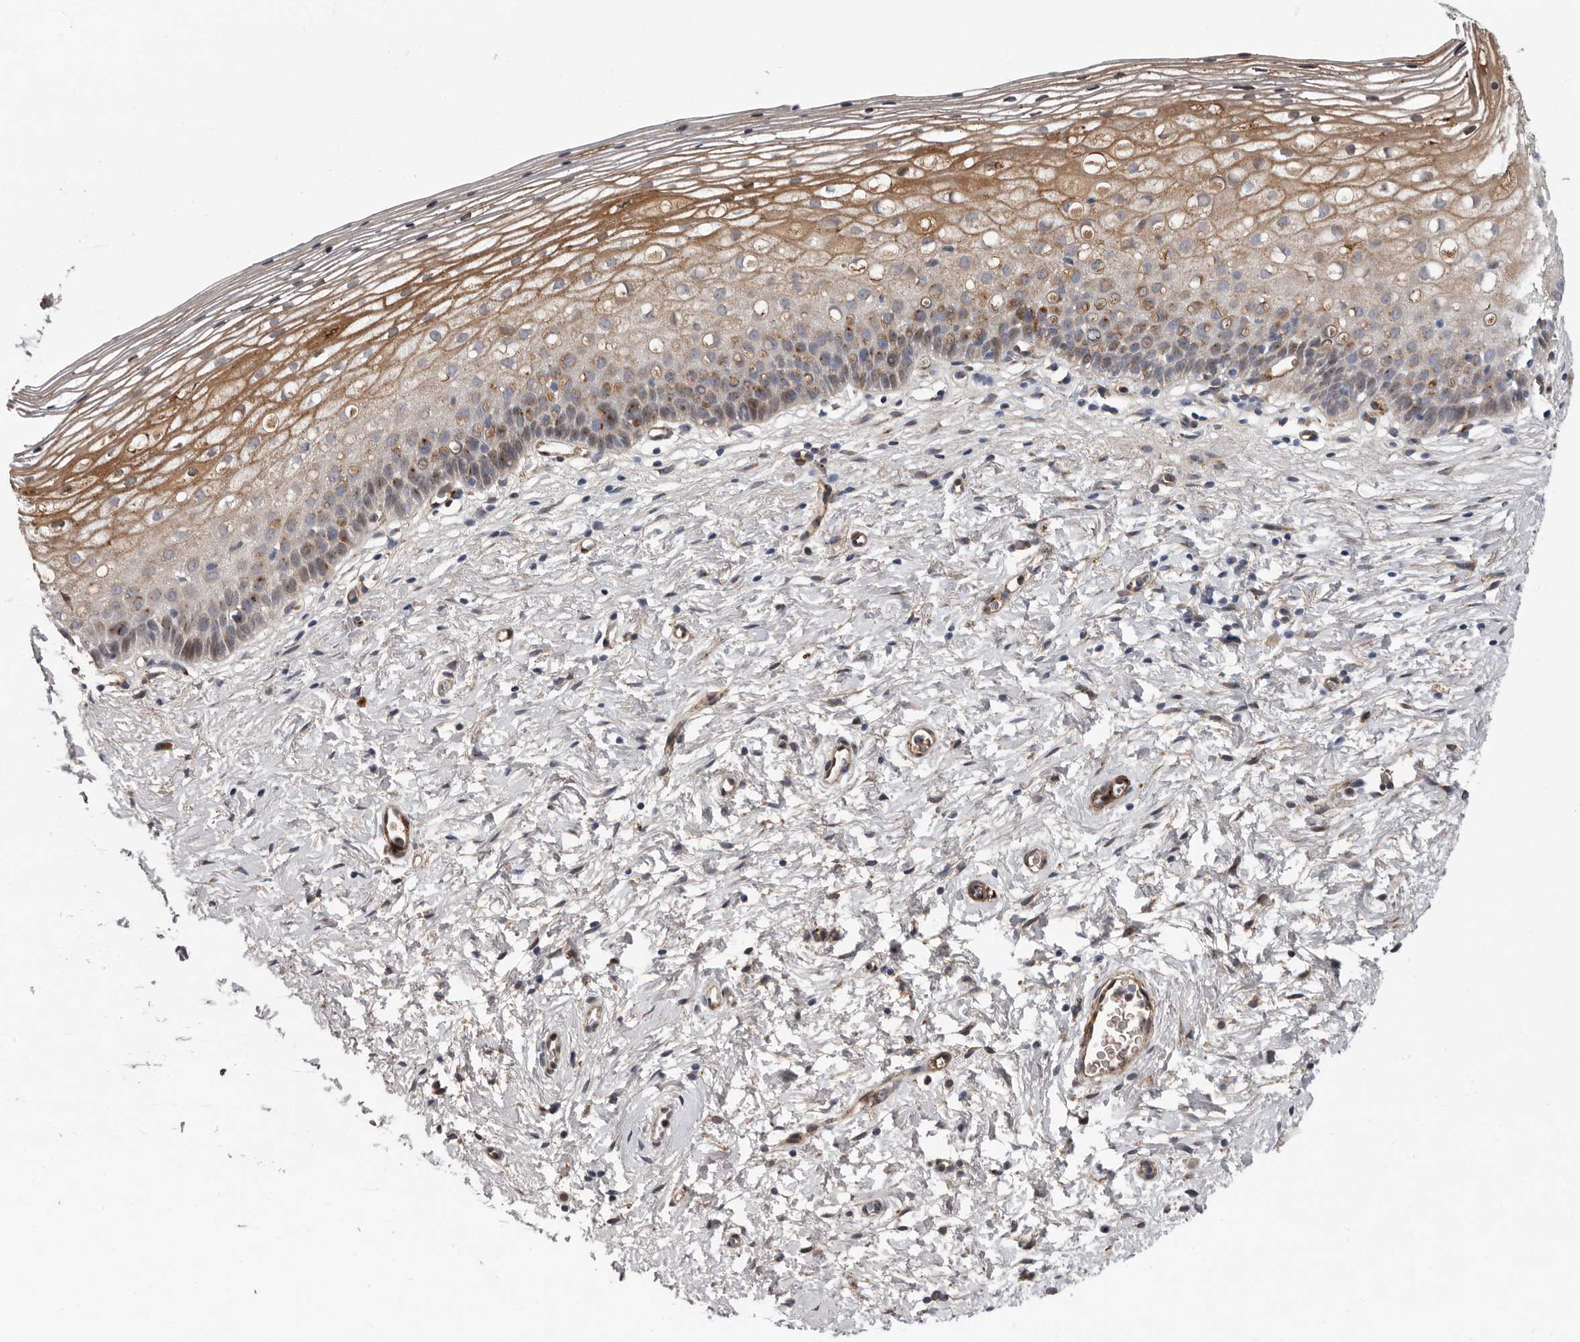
{"staining": {"intensity": "moderate", "quantity": ">75%", "location": "cytoplasmic/membranous"}, "tissue": "cervix", "cell_type": "Squamous epithelial cells", "image_type": "normal", "snomed": [{"axis": "morphology", "description": "Normal tissue, NOS"}, {"axis": "topography", "description": "Cervix"}], "caption": "Protein expression analysis of benign cervix exhibits moderate cytoplasmic/membranous expression in approximately >75% of squamous epithelial cells.", "gene": "ATXN3L", "patient": {"sex": "female", "age": 72}}